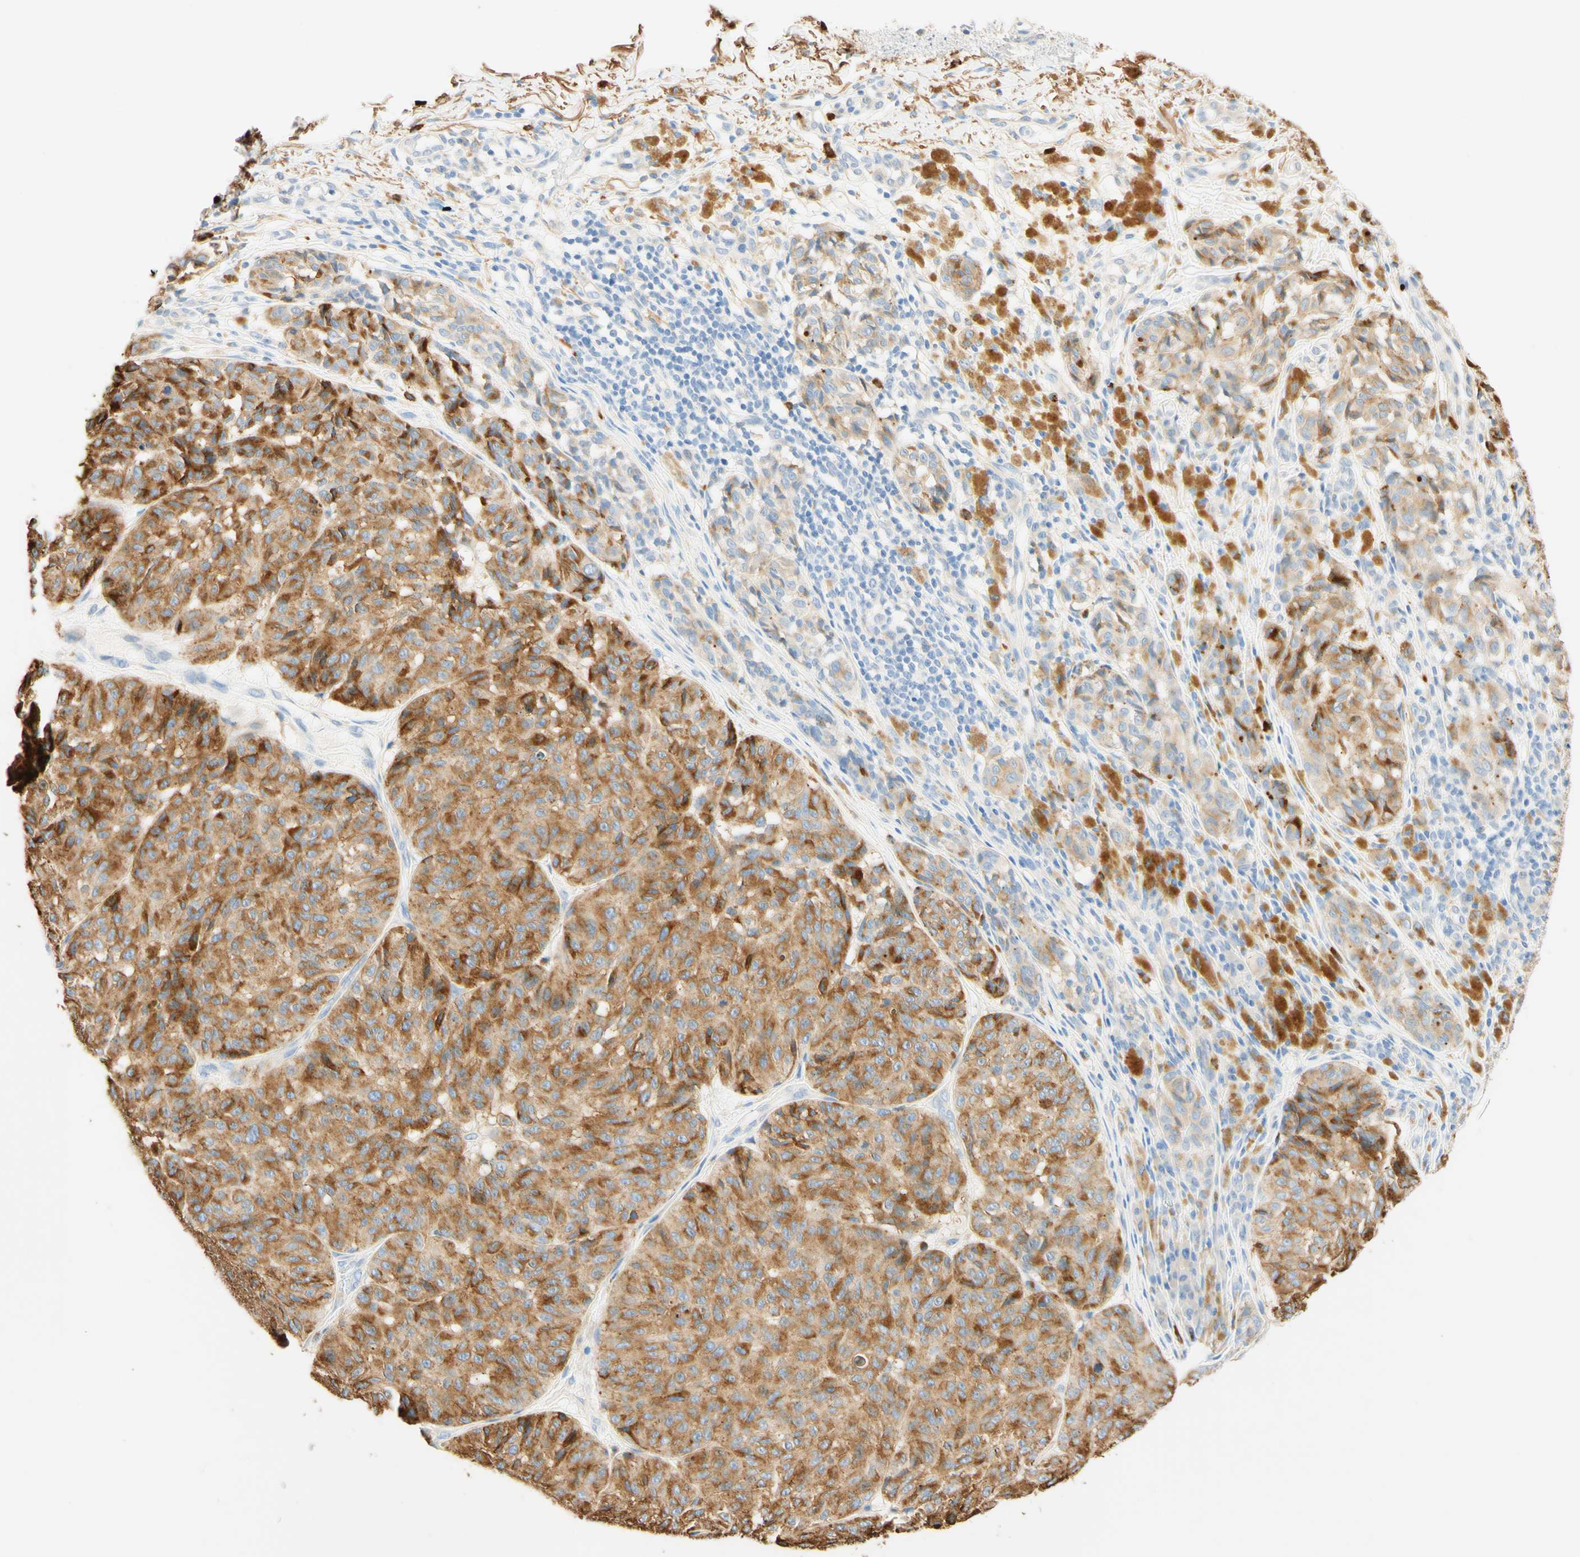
{"staining": {"intensity": "moderate", "quantity": ">75%", "location": "cytoplasmic/membranous"}, "tissue": "melanoma", "cell_type": "Tumor cells", "image_type": "cancer", "snomed": [{"axis": "morphology", "description": "Malignant melanoma, NOS"}, {"axis": "topography", "description": "Skin"}], "caption": "Protein staining by immunohistochemistry demonstrates moderate cytoplasmic/membranous expression in about >75% of tumor cells in malignant melanoma.", "gene": "CD63", "patient": {"sex": "female", "age": 46}}